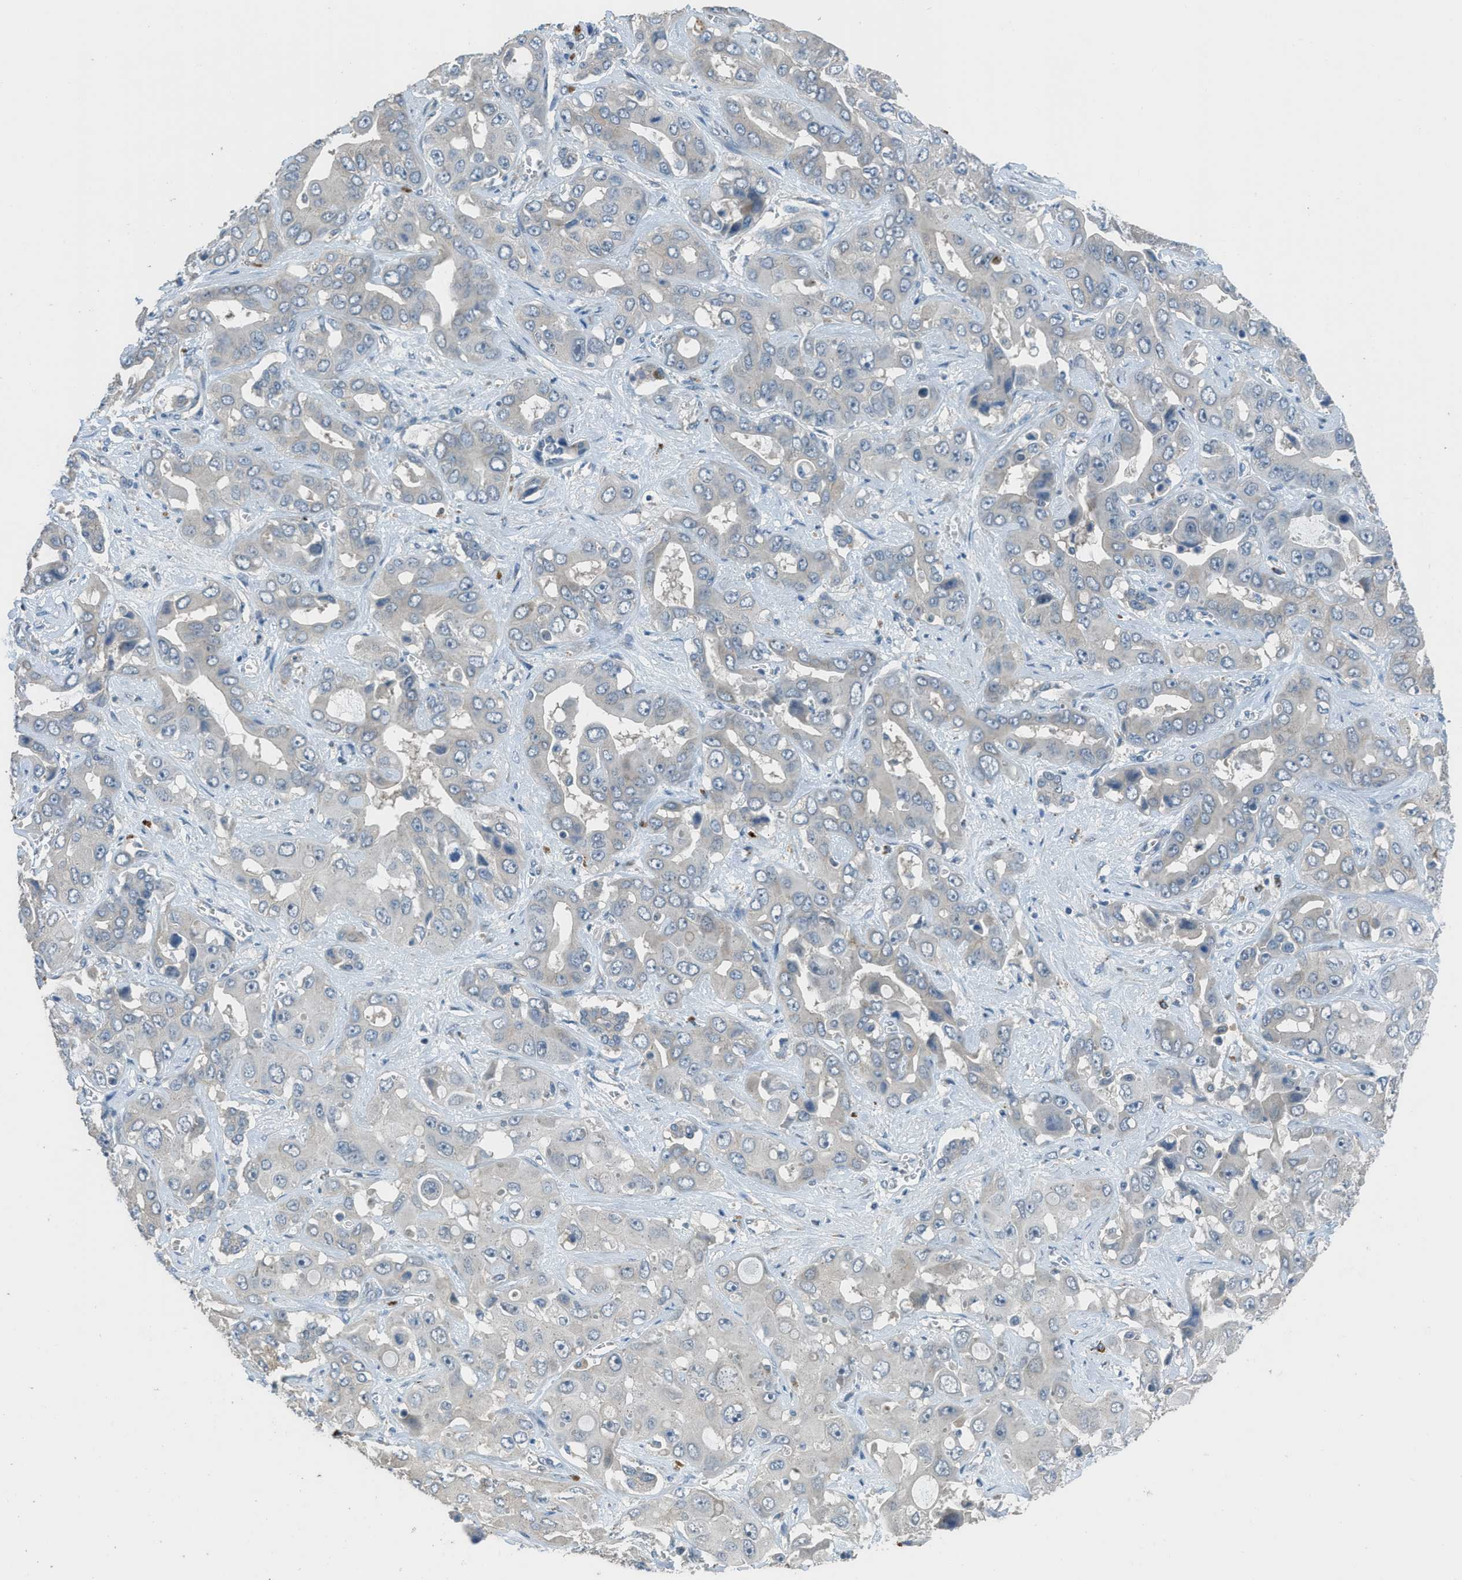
{"staining": {"intensity": "weak", "quantity": "<25%", "location": "cytoplasmic/membranous"}, "tissue": "liver cancer", "cell_type": "Tumor cells", "image_type": "cancer", "snomed": [{"axis": "morphology", "description": "Cholangiocarcinoma"}, {"axis": "topography", "description": "Liver"}], "caption": "A micrograph of liver cholangiocarcinoma stained for a protein reveals no brown staining in tumor cells.", "gene": "TIMD4", "patient": {"sex": "female", "age": 52}}